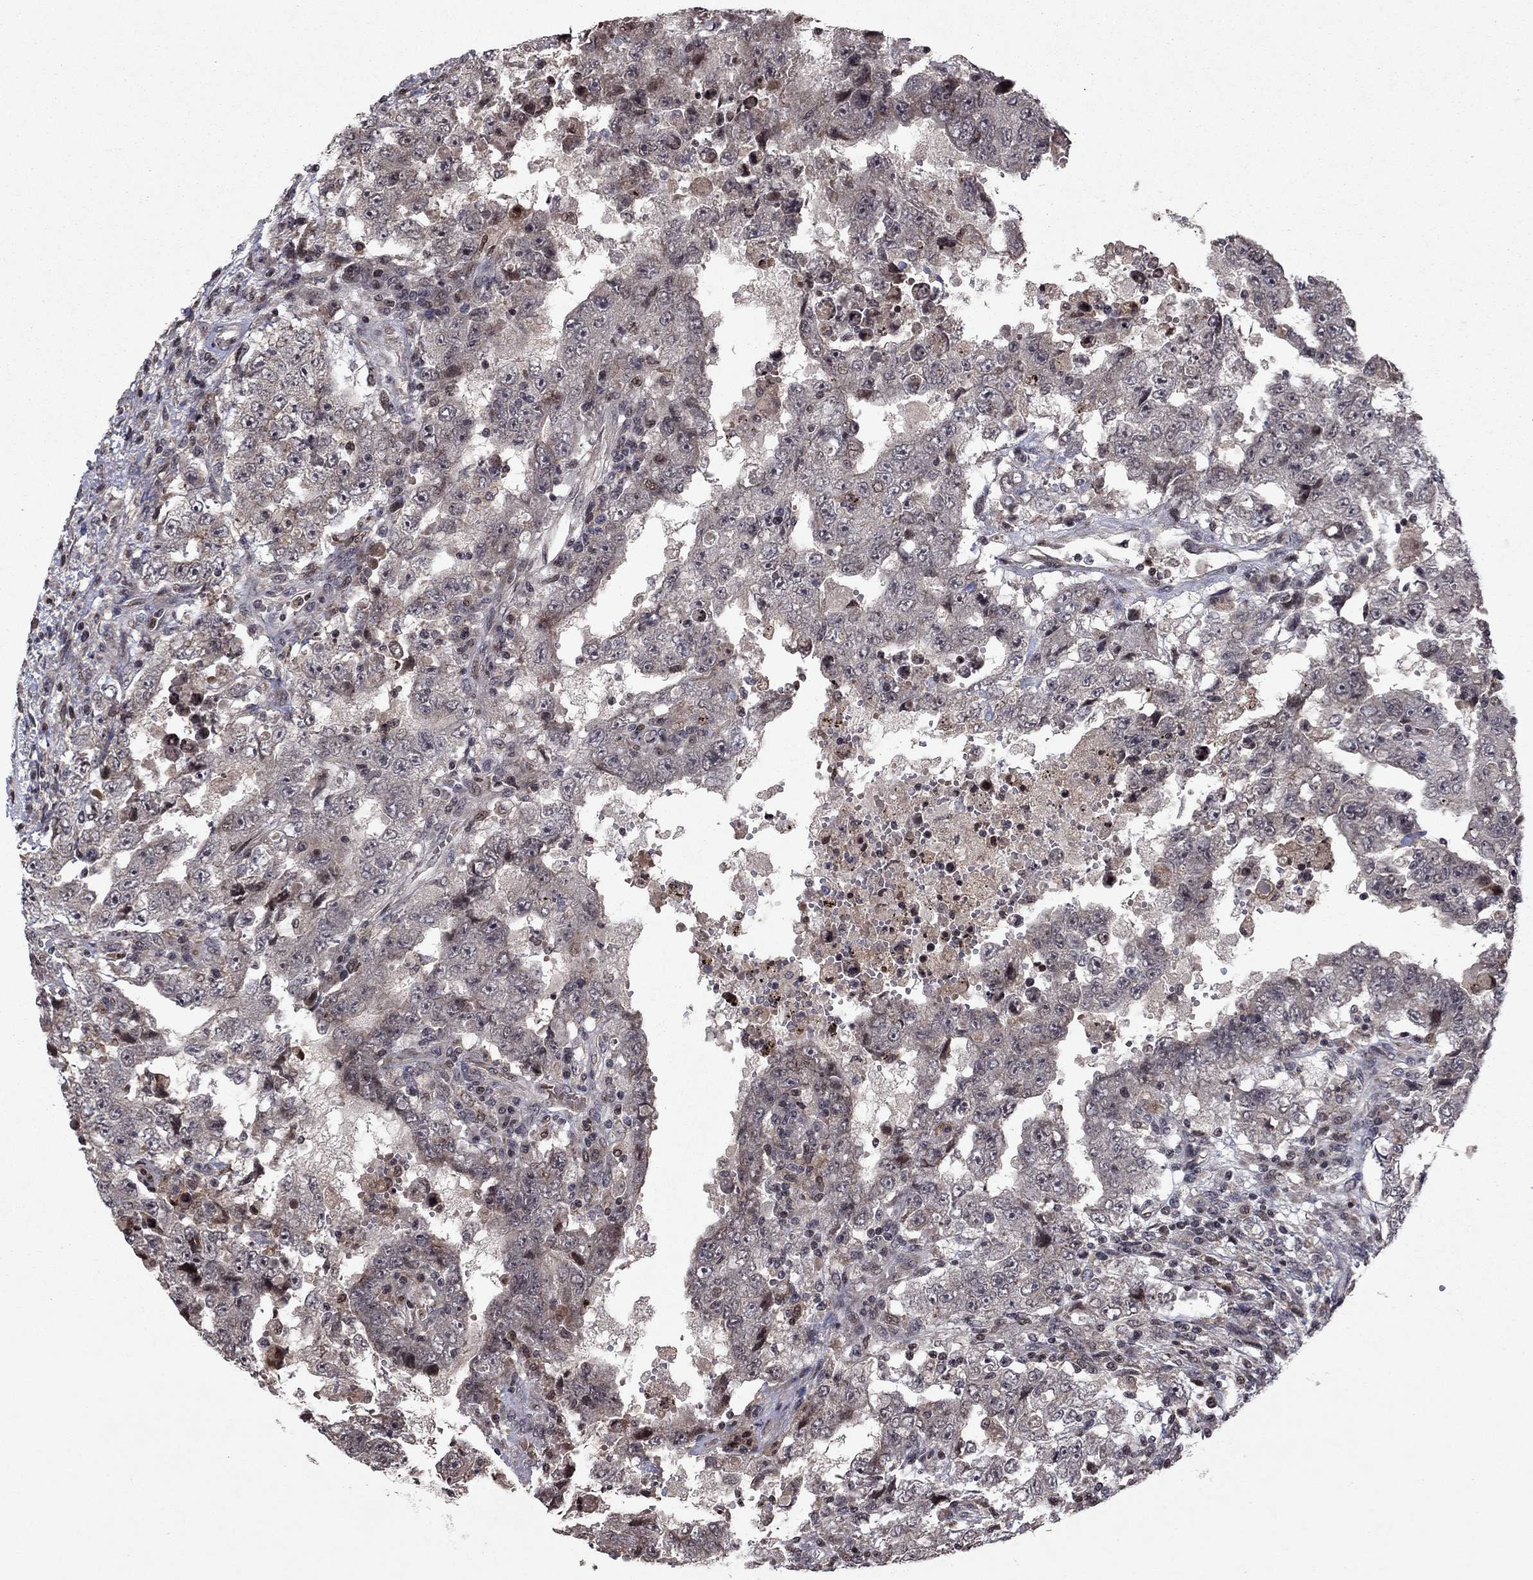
{"staining": {"intensity": "negative", "quantity": "none", "location": "none"}, "tissue": "testis cancer", "cell_type": "Tumor cells", "image_type": "cancer", "snomed": [{"axis": "morphology", "description": "Carcinoma, Embryonal, NOS"}, {"axis": "topography", "description": "Testis"}], "caption": "A photomicrograph of testis cancer (embryonal carcinoma) stained for a protein shows no brown staining in tumor cells.", "gene": "SORBS1", "patient": {"sex": "male", "age": 26}}